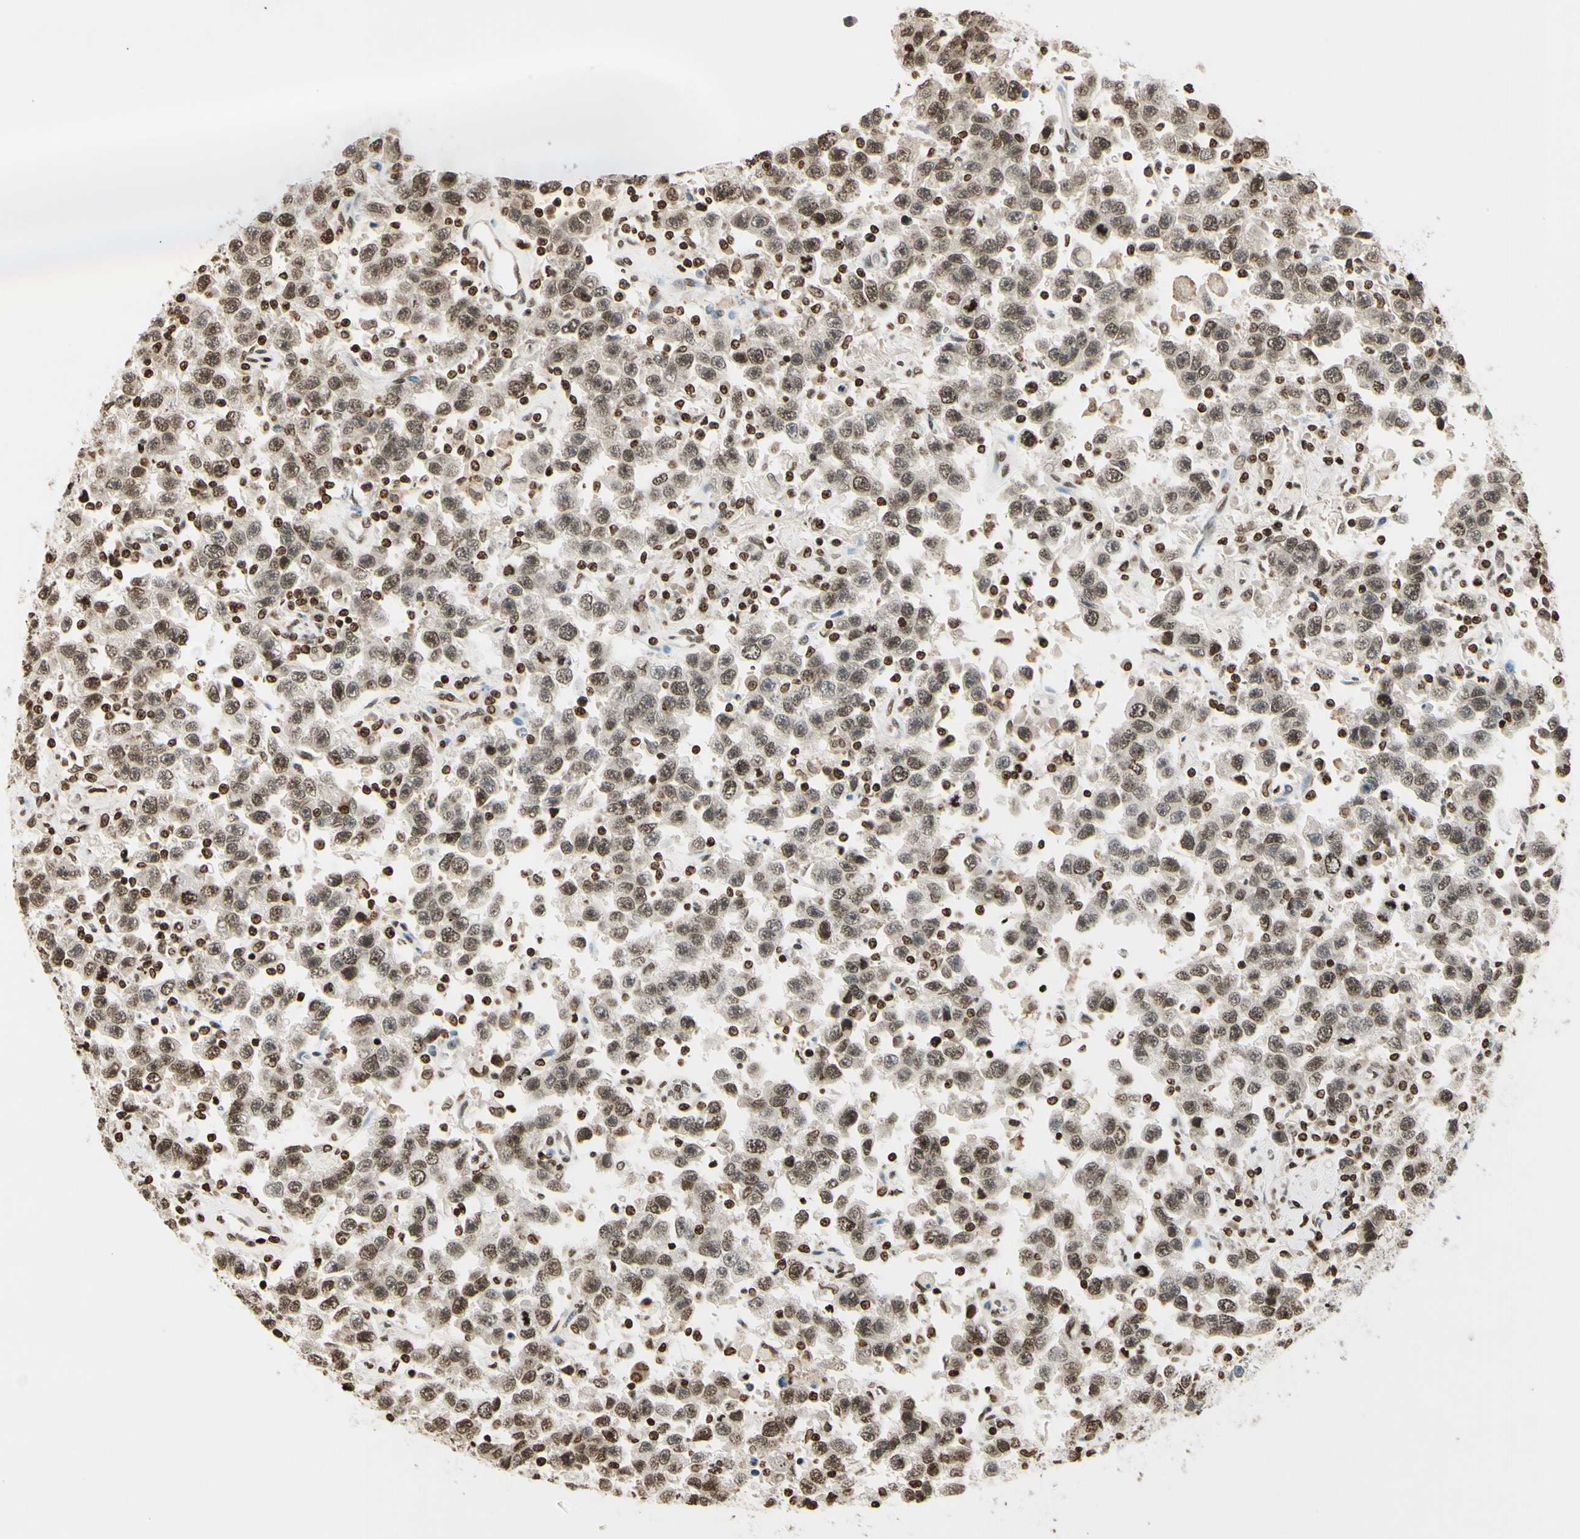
{"staining": {"intensity": "moderate", "quantity": "25%-75%", "location": "nuclear"}, "tissue": "testis cancer", "cell_type": "Tumor cells", "image_type": "cancer", "snomed": [{"axis": "morphology", "description": "Seminoma, NOS"}, {"axis": "topography", "description": "Testis"}], "caption": "This is an image of immunohistochemistry staining of testis cancer, which shows moderate positivity in the nuclear of tumor cells.", "gene": "RORA", "patient": {"sex": "male", "age": 41}}